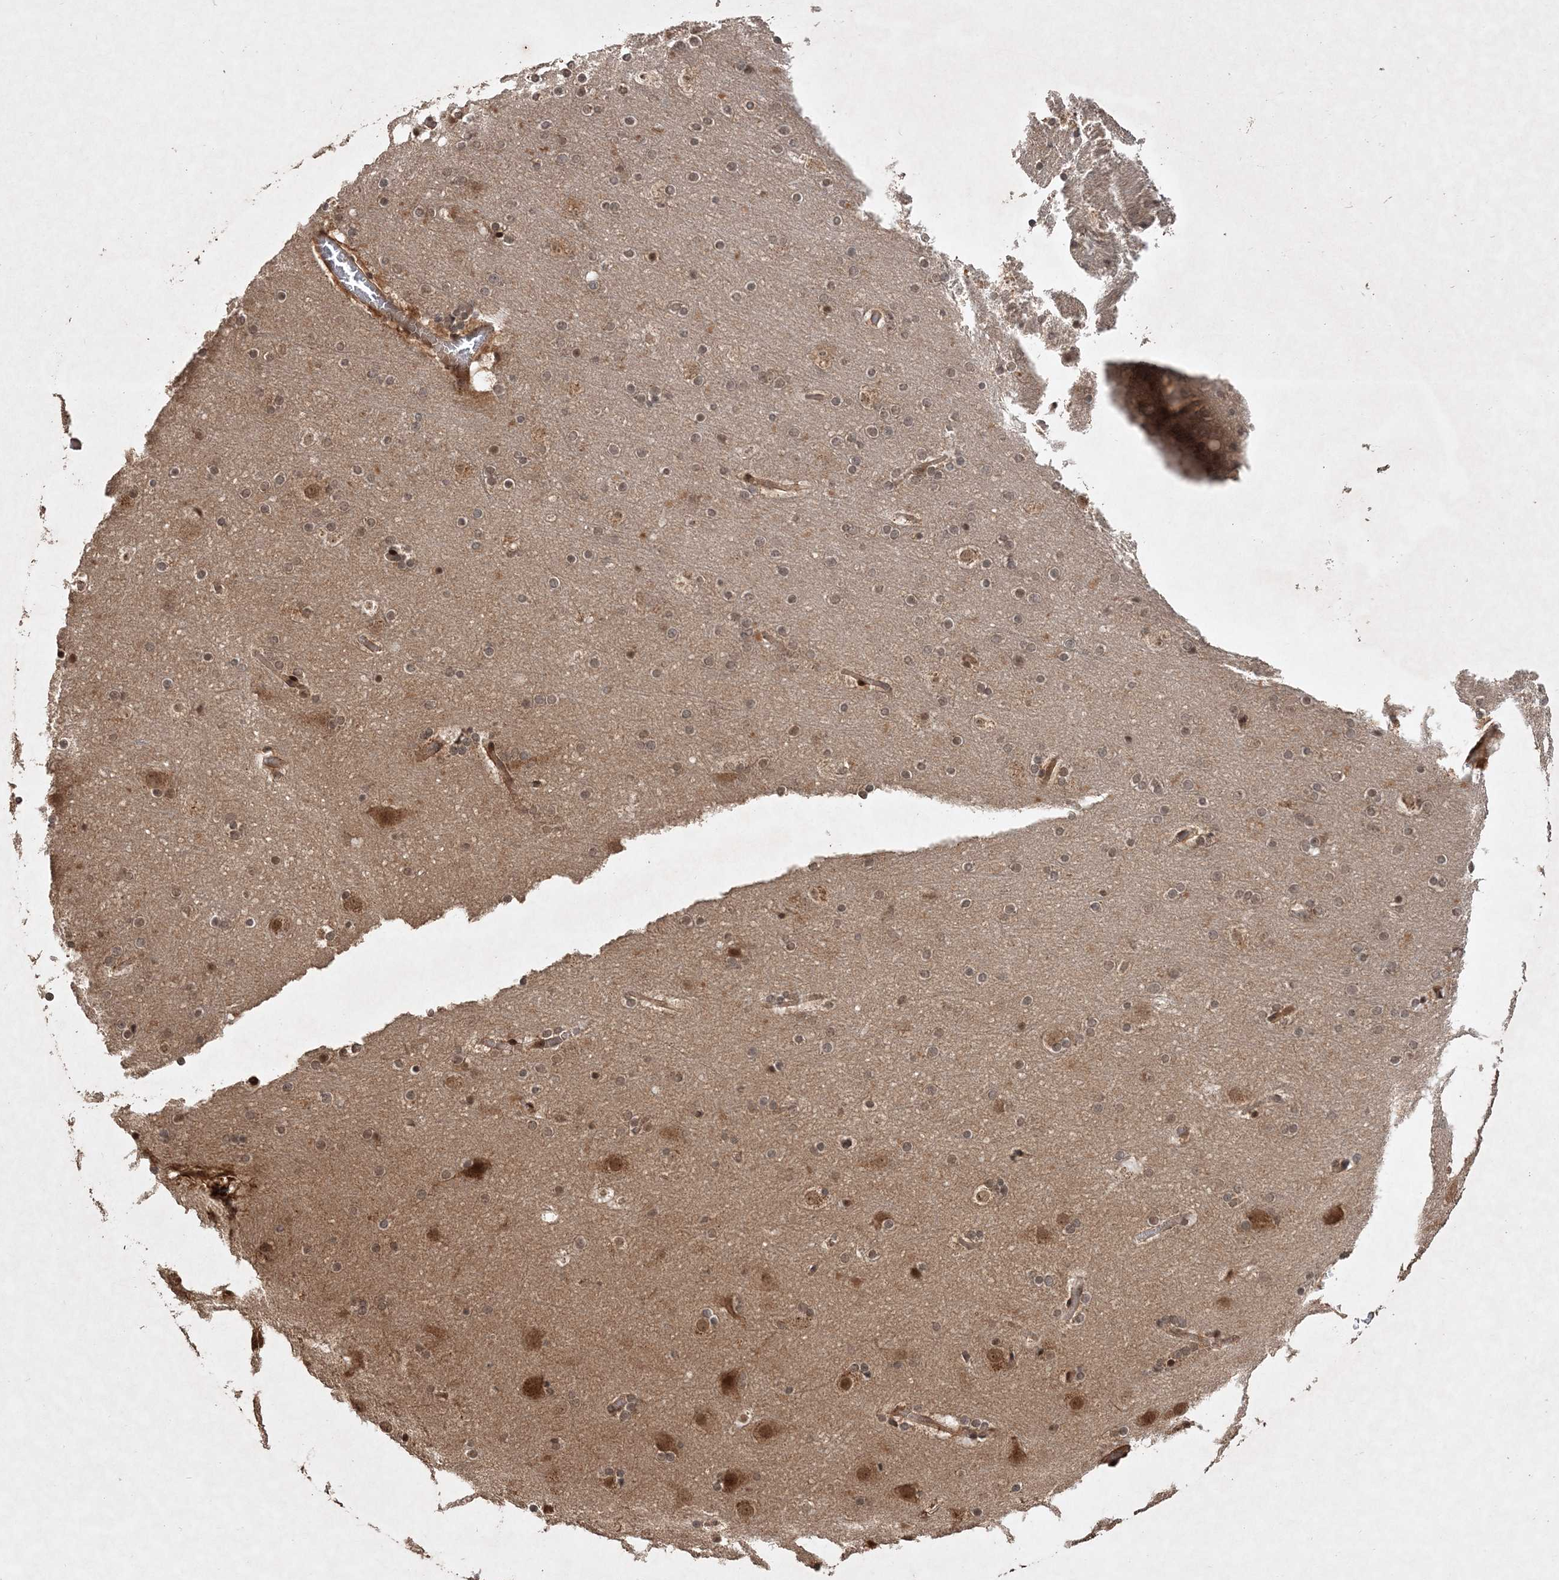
{"staining": {"intensity": "negative", "quantity": "none", "location": "none"}, "tissue": "cerebral cortex", "cell_type": "Endothelial cells", "image_type": "normal", "snomed": [{"axis": "morphology", "description": "Normal tissue, NOS"}, {"axis": "topography", "description": "Cerebral cortex"}], "caption": "An immunohistochemistry (IHC) photomicrograph of normal cerebral cortex is shown. There is no staining in endothelial cells of cerebral cortex.", "gene": "UBR3", "patient": {"sex": "male", "age": 57}}